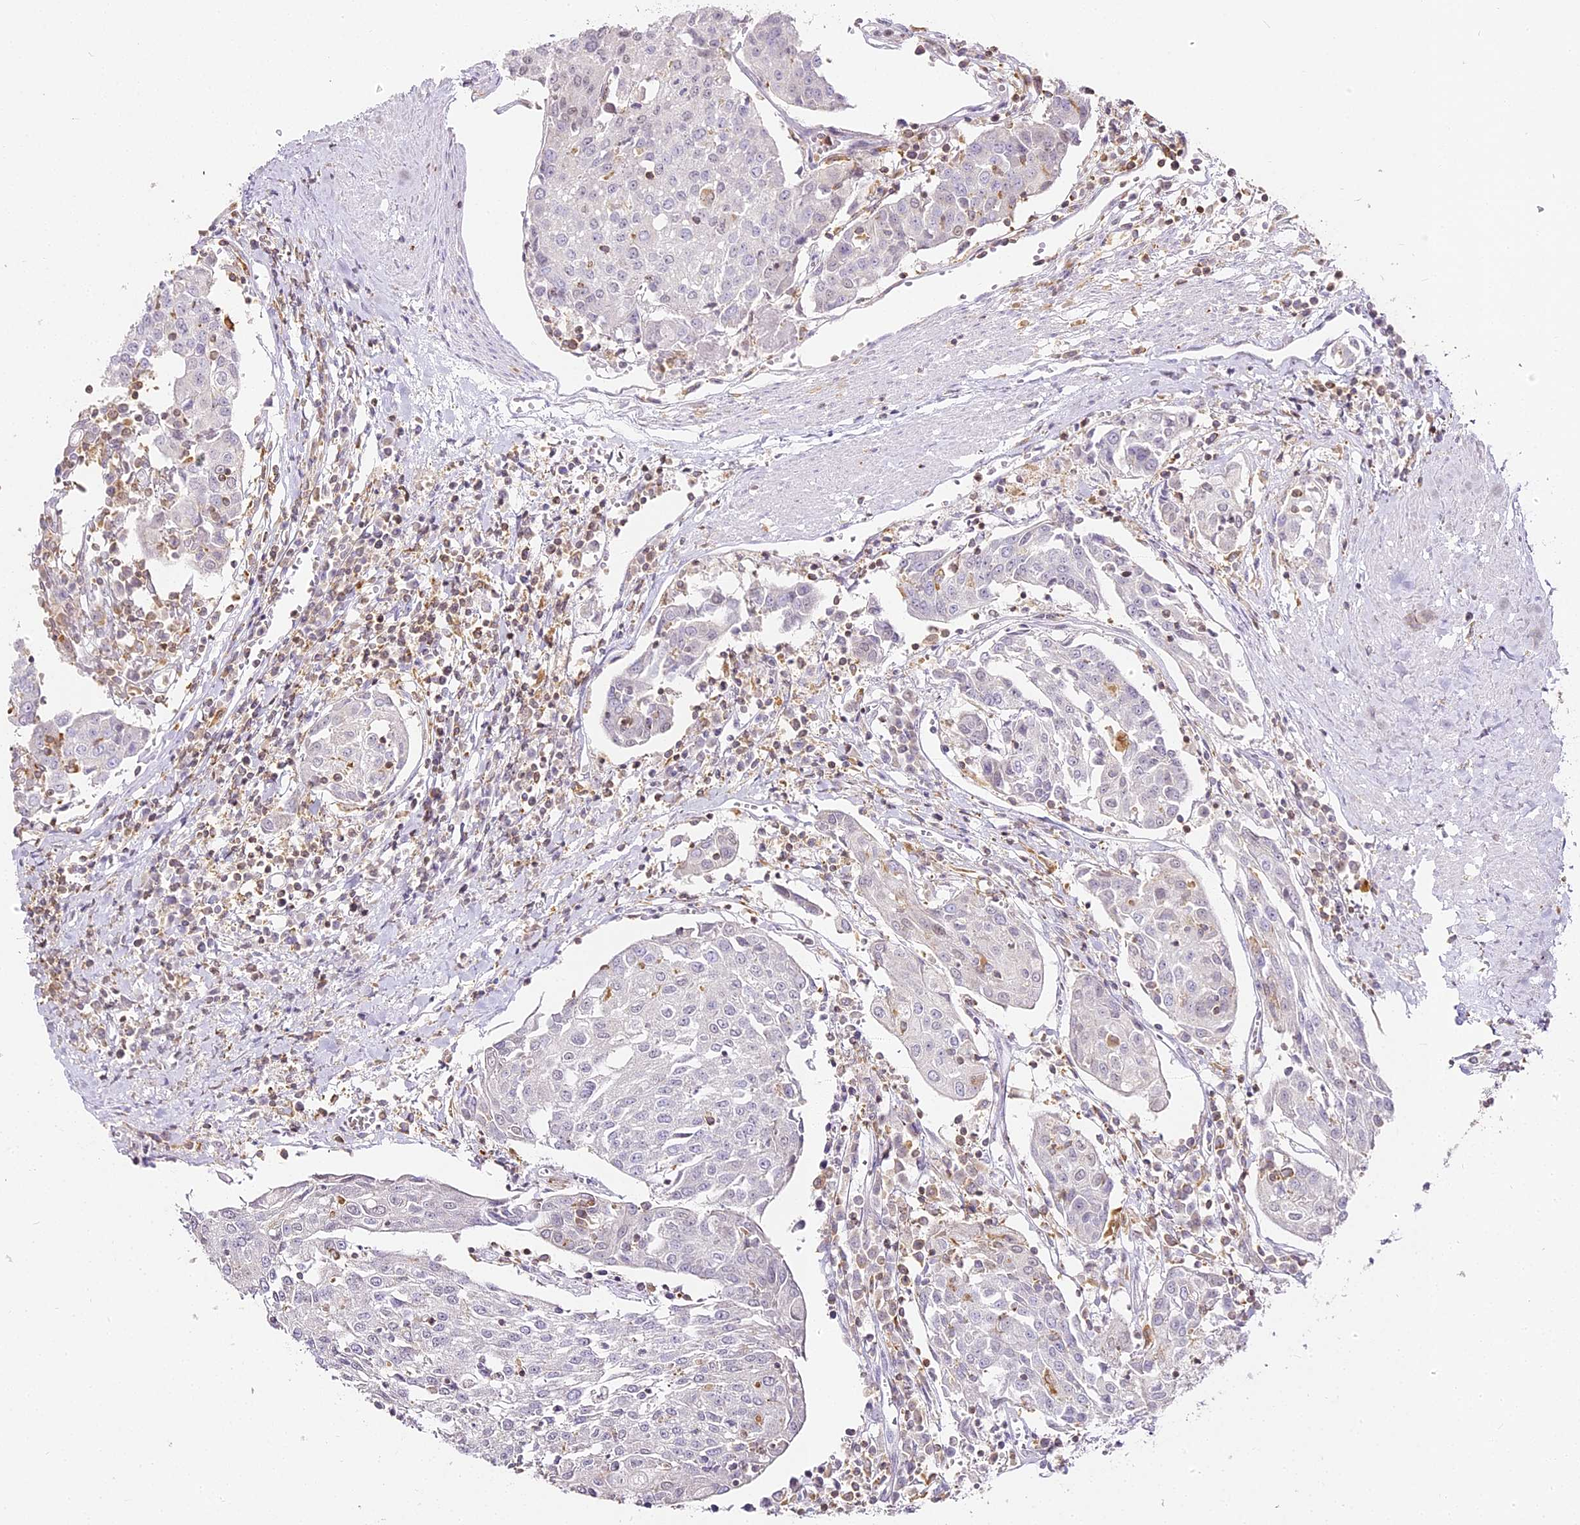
{"staining": {"intensity": "negative", "quantity": "none", "location": "none"}, "tissue": "urothelial cancer", "cell_type": "Tumor cells", "image_type": "cancer", "snomed": [{"axis": "morphology", "description": "Urothelial carcinoma, High grade"}, {"axis": "topography", "description": "Urinary bladder"}], "caption": "Protein analysis of urothelial cancer exhibits no significant positivity in tumor cells. The staining was performed using DAB (3,3'-diaminobenzidine) to visualize the protein expression in brown, while the nuclei were stained in blue with hematoxylin (Magnification: 20x).", "gene": "DOCK2", "patient": {"sex": "female", "age": 85}}